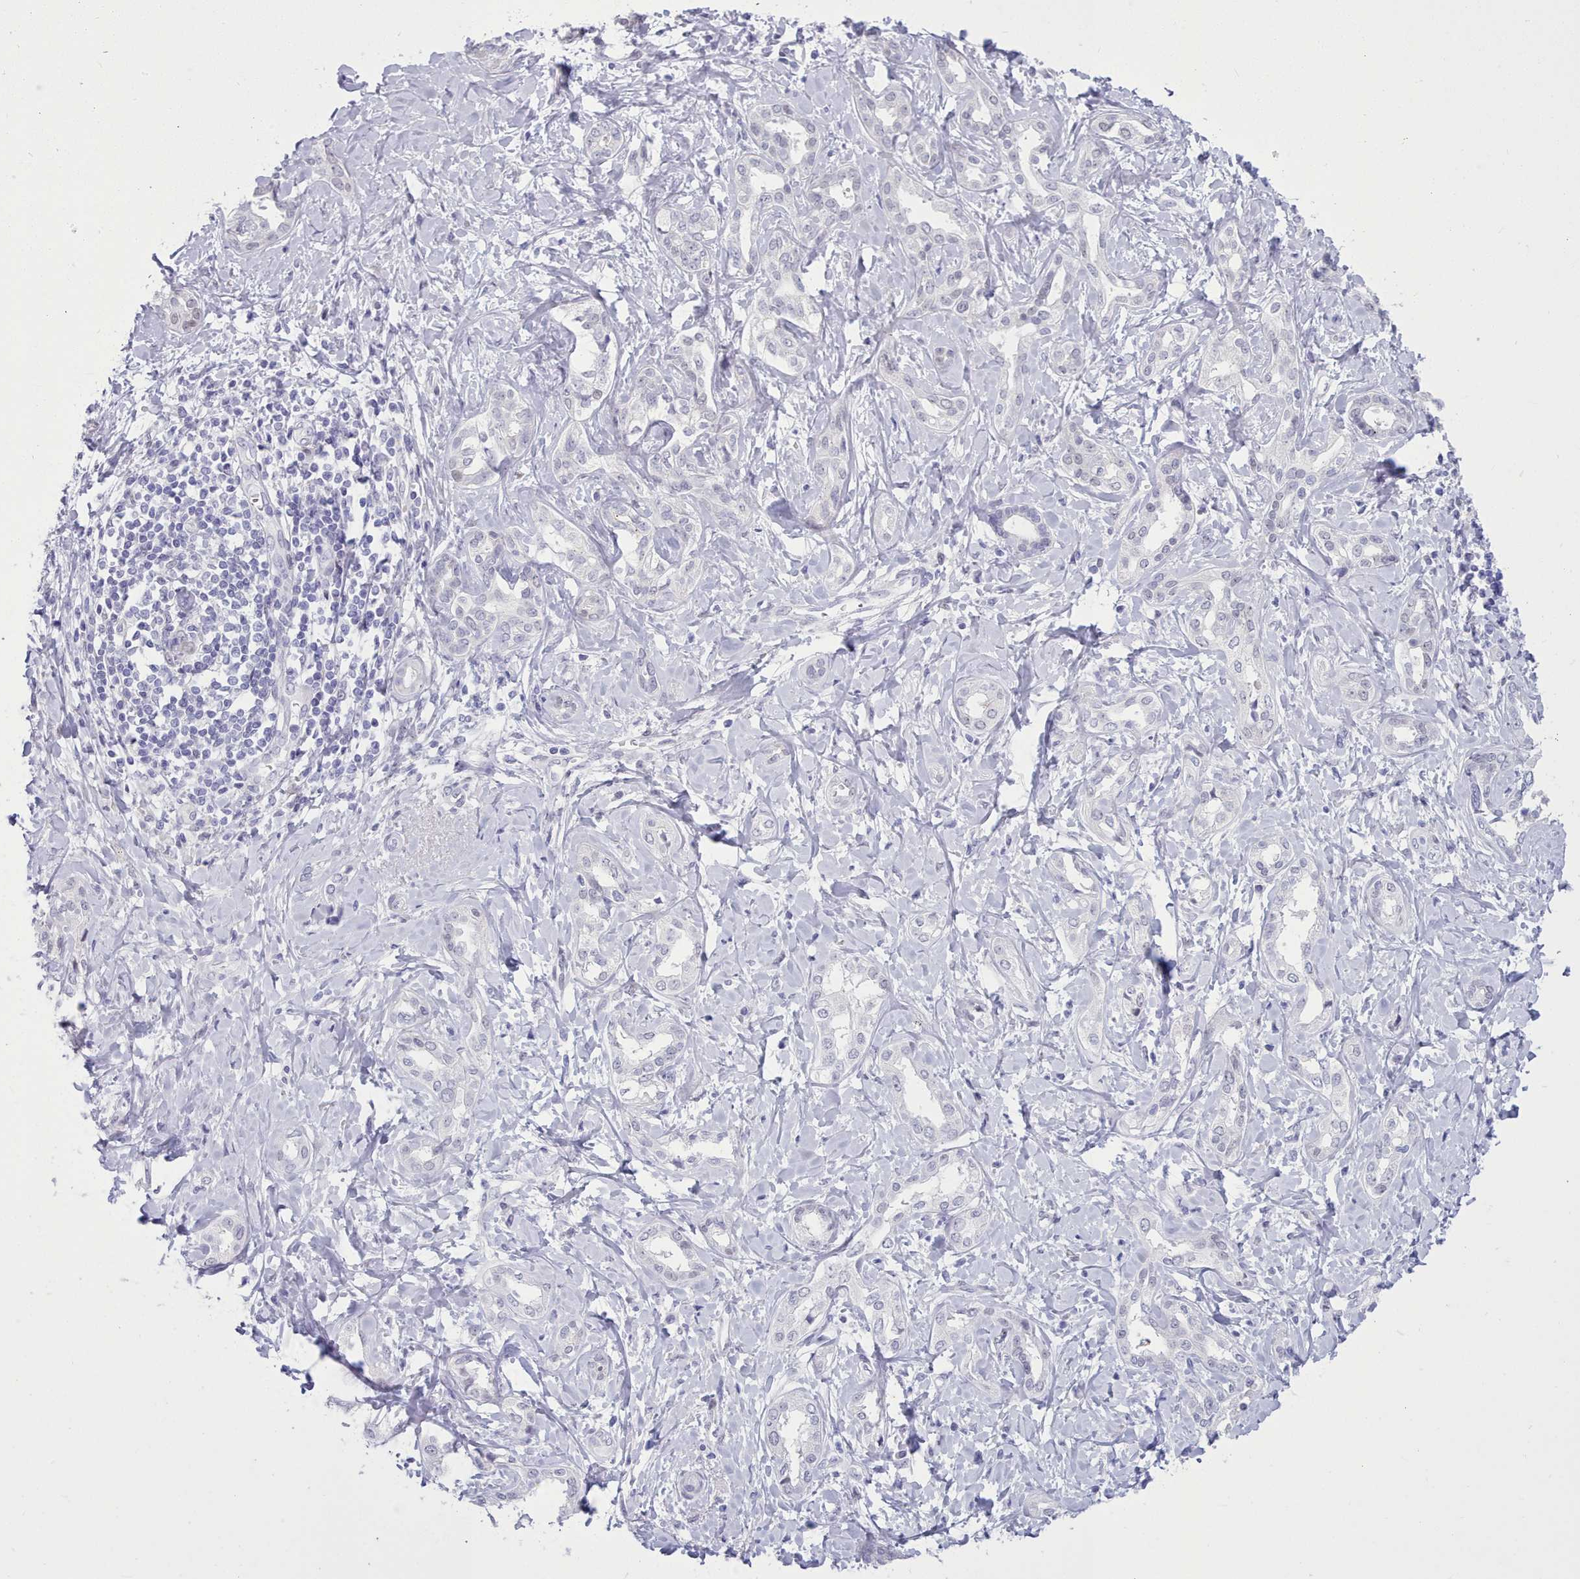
{"staining": {"intensity": "negative", "quantity": "none", "location": "none"}, "tissue": "liver cancer", "cell_type": "Tumor cells", "image_type": "cancer", "snomed": [{"axis": "morphology", "description": "Cholangiocarcinoma"}, {"axis": "topography", "description": "Liver"}], "caption": "An image of liver cholangiocarcinoma stained for a protein demonstrates no brown staining in tumor cells. (DAB immunohistochemistry visualized using brightfield microscopy, high magnification).", "gene": "TMEM253", "patient": {"sex": "female", "age": 77}}